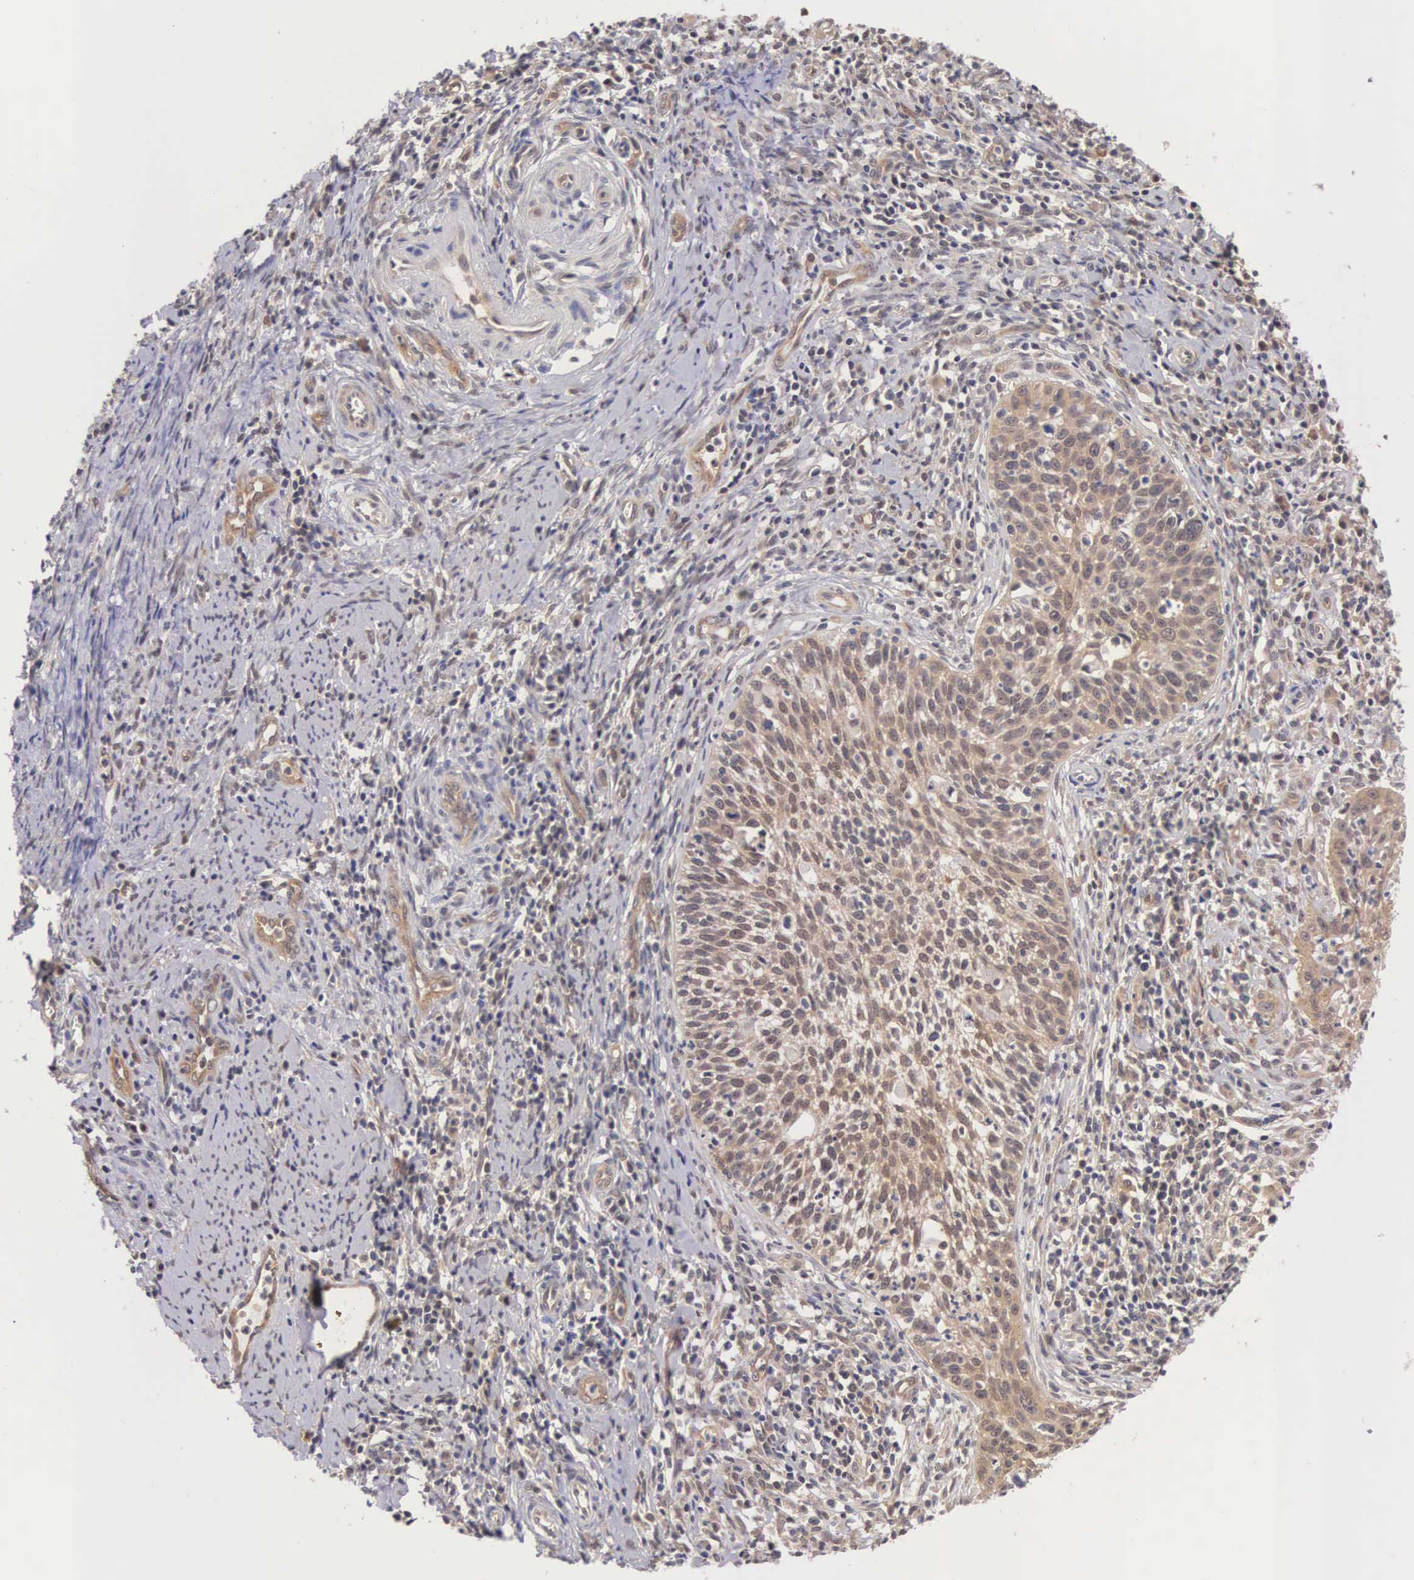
{"staining": {"intensity": "moderate", "quantity": ">75%", "location": "cytoplasmic/membranous"}, "tissue": "cervical cancer", "cell_type": "Tumor cells", "image_type": "cancer", "snomed": [{"axis": "morphology", "description": "Squamous cell carcinoma, NOS"}, {"axis": "topography", "description": "Cervix"}], "caption": "About >75% of tumor cells in human cervical cancer reveal moderate cytoplasmic/membranous protein expression as visualized by brown immunohistochemical staining.", "gene": "IGBP1", "patient": {"sex": "female", "age": 41}}